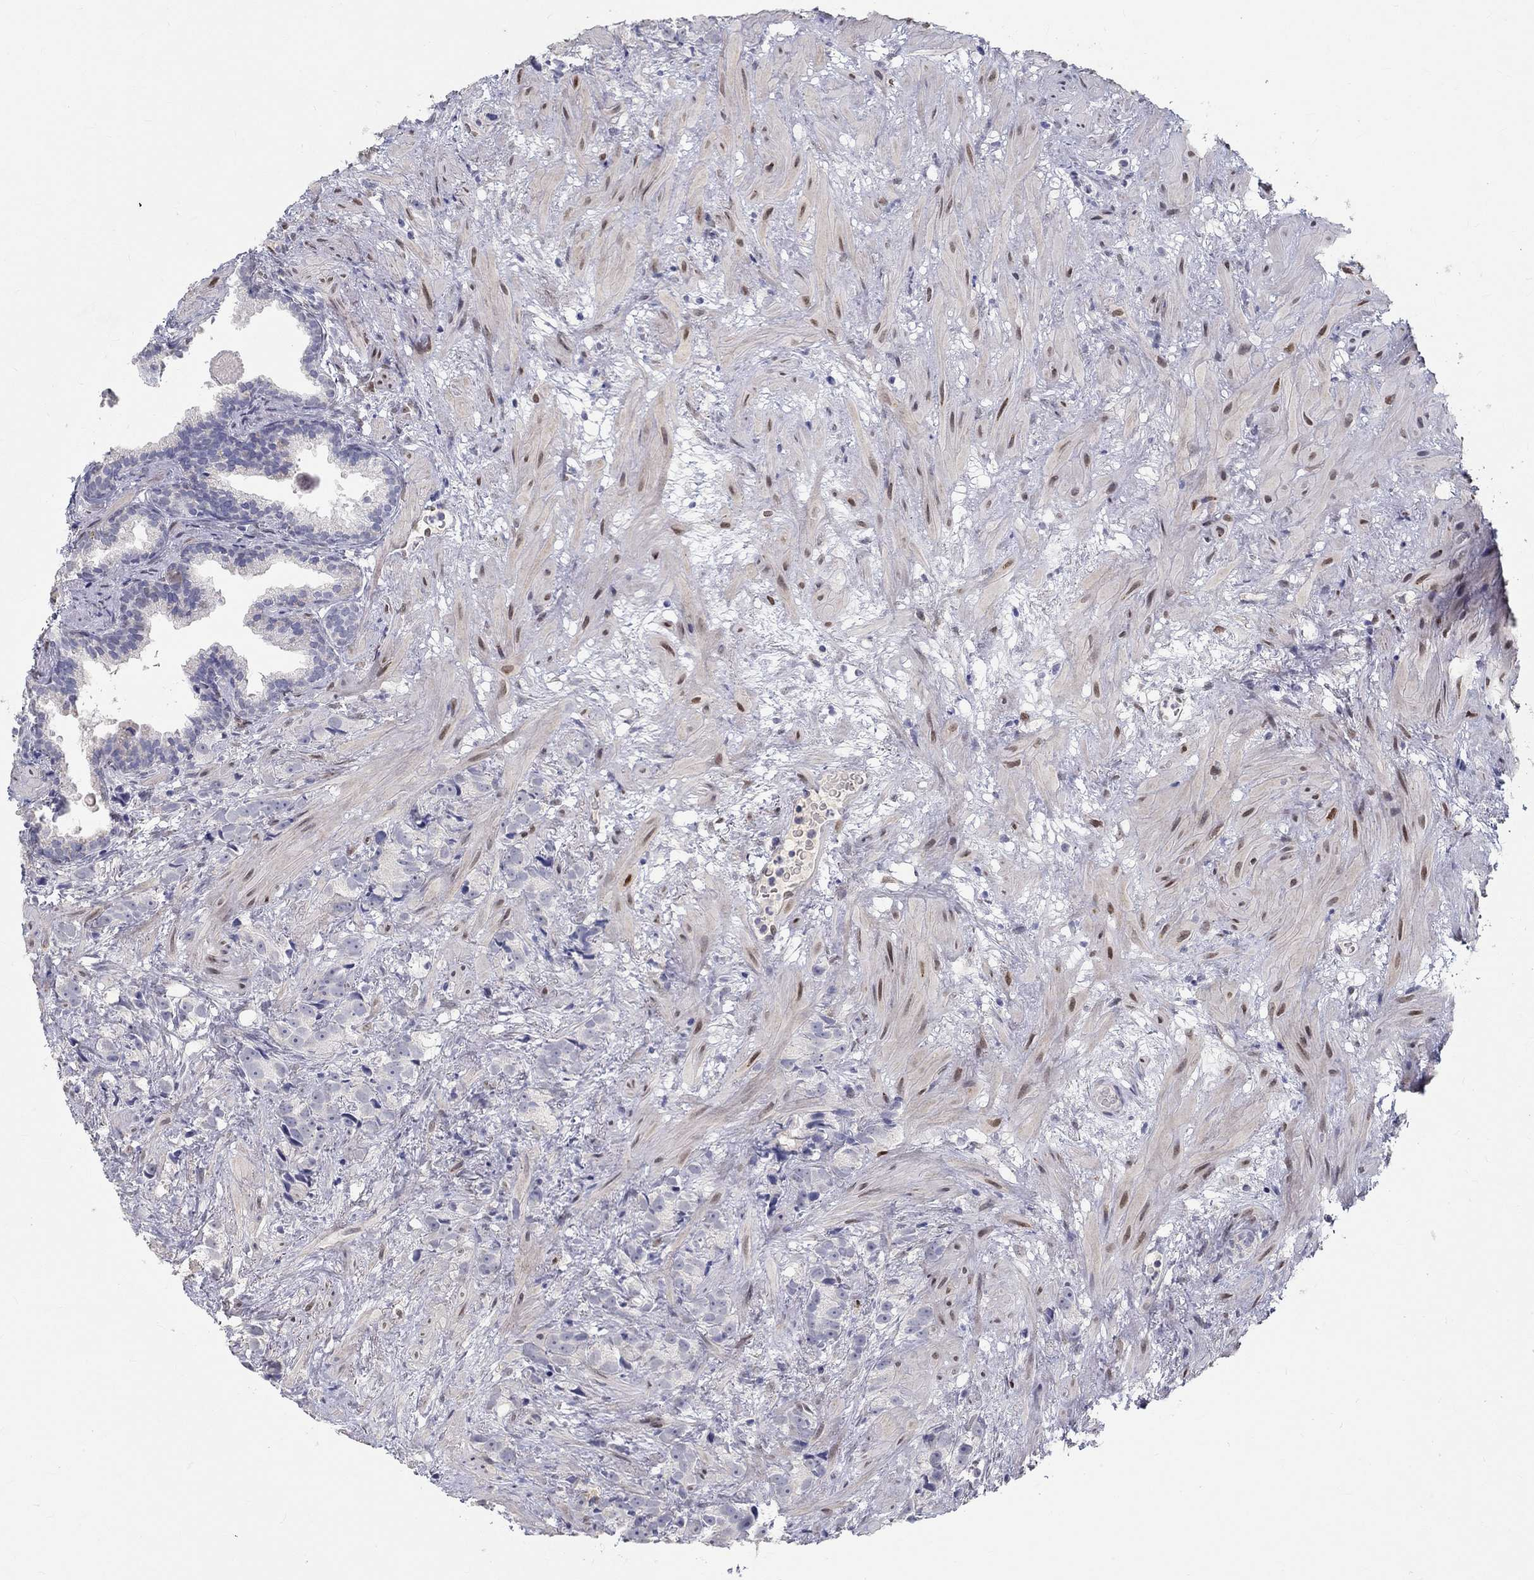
{"staining": {"intensity": "negative", "quantity": "none", "location": "none"}, "tissue": "prostate cancer", "cell_type": "Tumor cells", "image_type": "cancer", "snomed": [{"axis": "morphology", "description": "Adenocarcinoma, High grade"}, {"axis": "topography", "description": "Prostate"}], "caption": "Tumor cells are negative for protein expression in human prostate adenocarcinoma (high-grade).", "gene": "FGF2", "patient": {"sex": "male", "age": 90}}